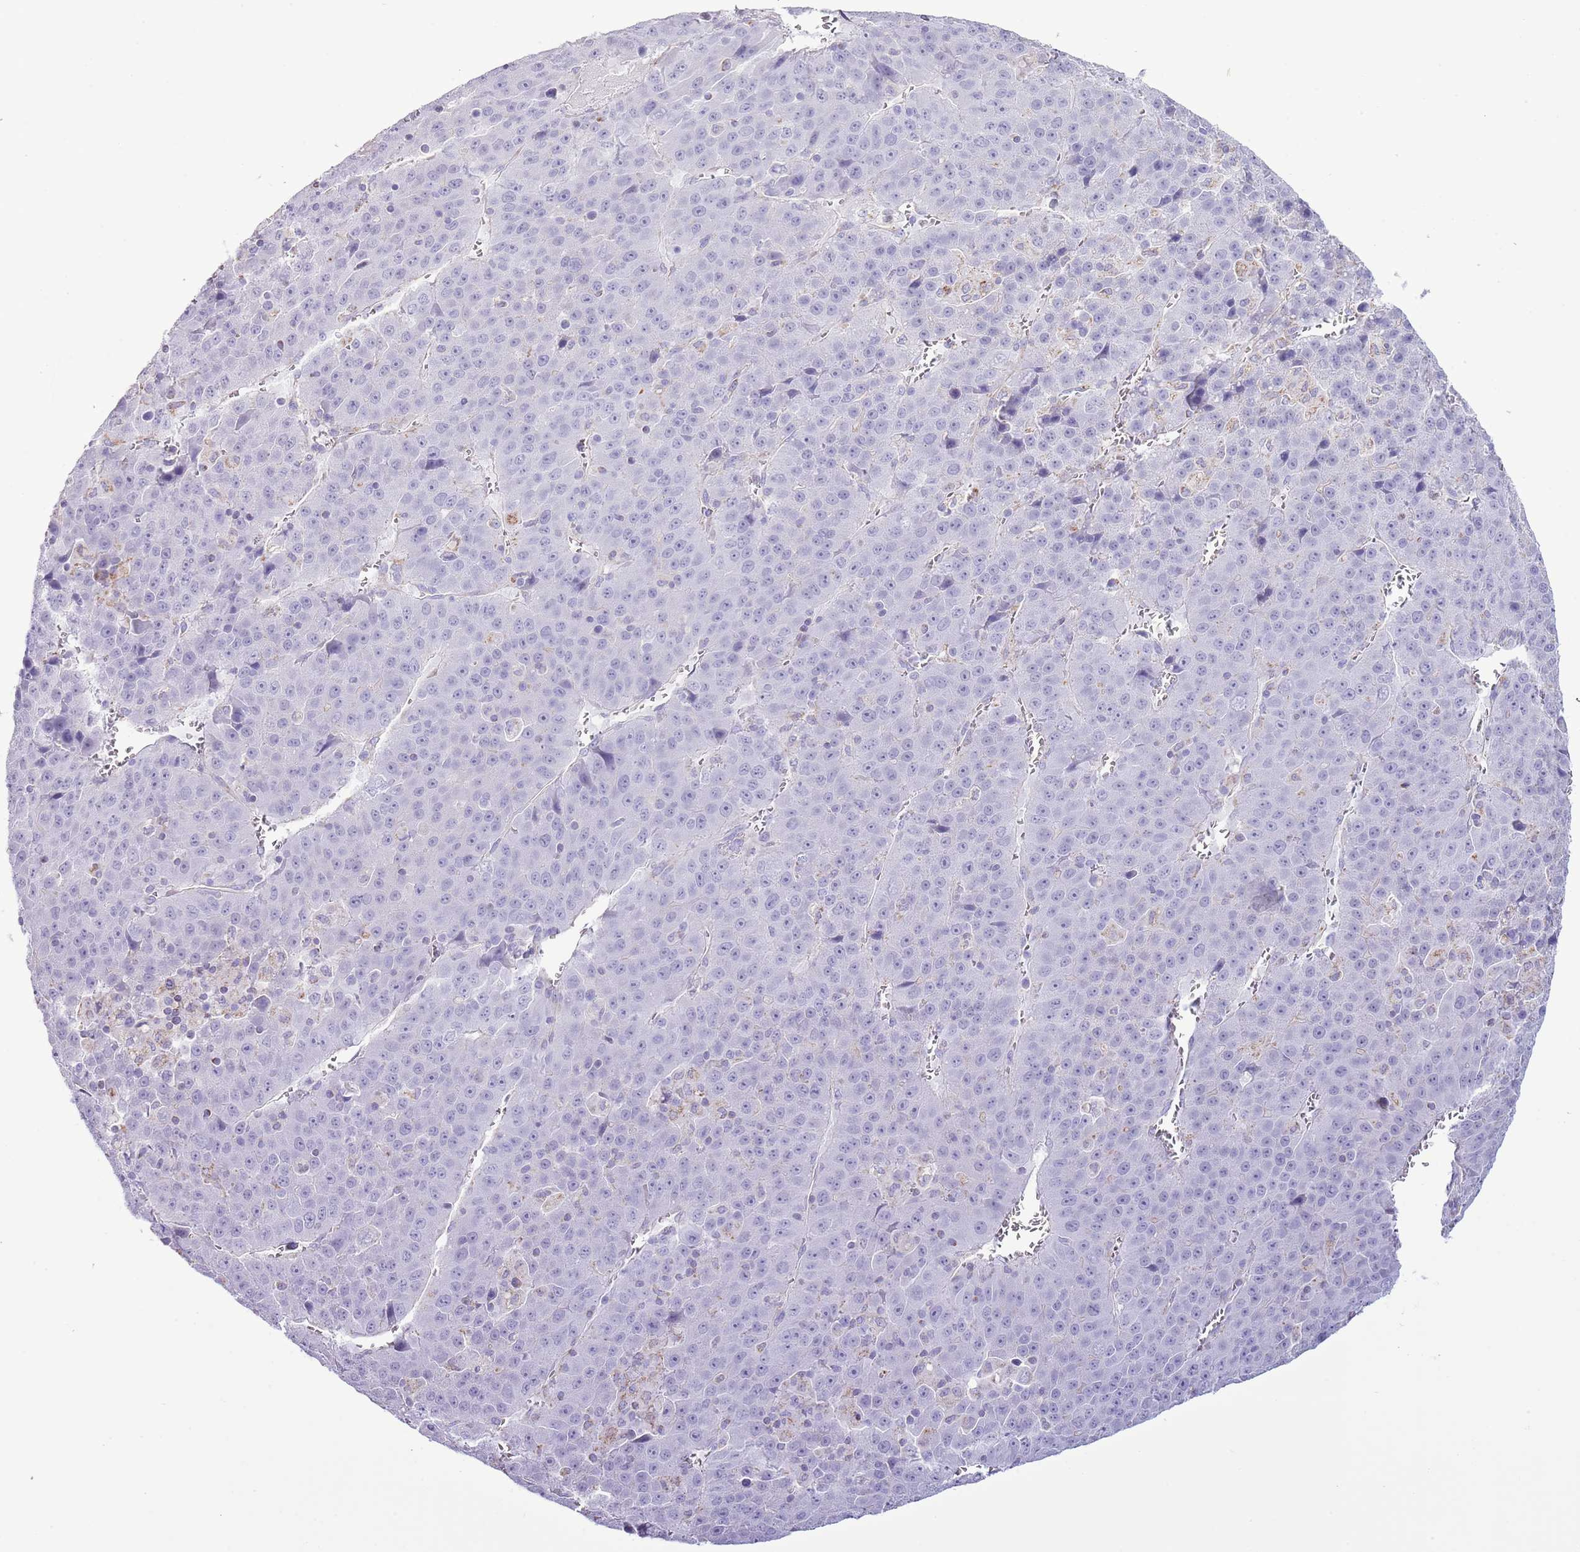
{"staining": {"intensity": "negative", "quantity": "none", "location": "none"}, "tissue": "liver cancer", "cell_type": "Tumor cells", "image_type": "cancer", "snomed": [{"axis": "morphology", "description": "Carcinoma, Hepatocellular, NOS"}, {"axis": "topography", "description": "Liver"}], "caption": "The histopathology image displays no significant staining in tumor cells of liver cancer.", "gene": "SLC23A1", "patient": {"sex": "female", "age": 53}}